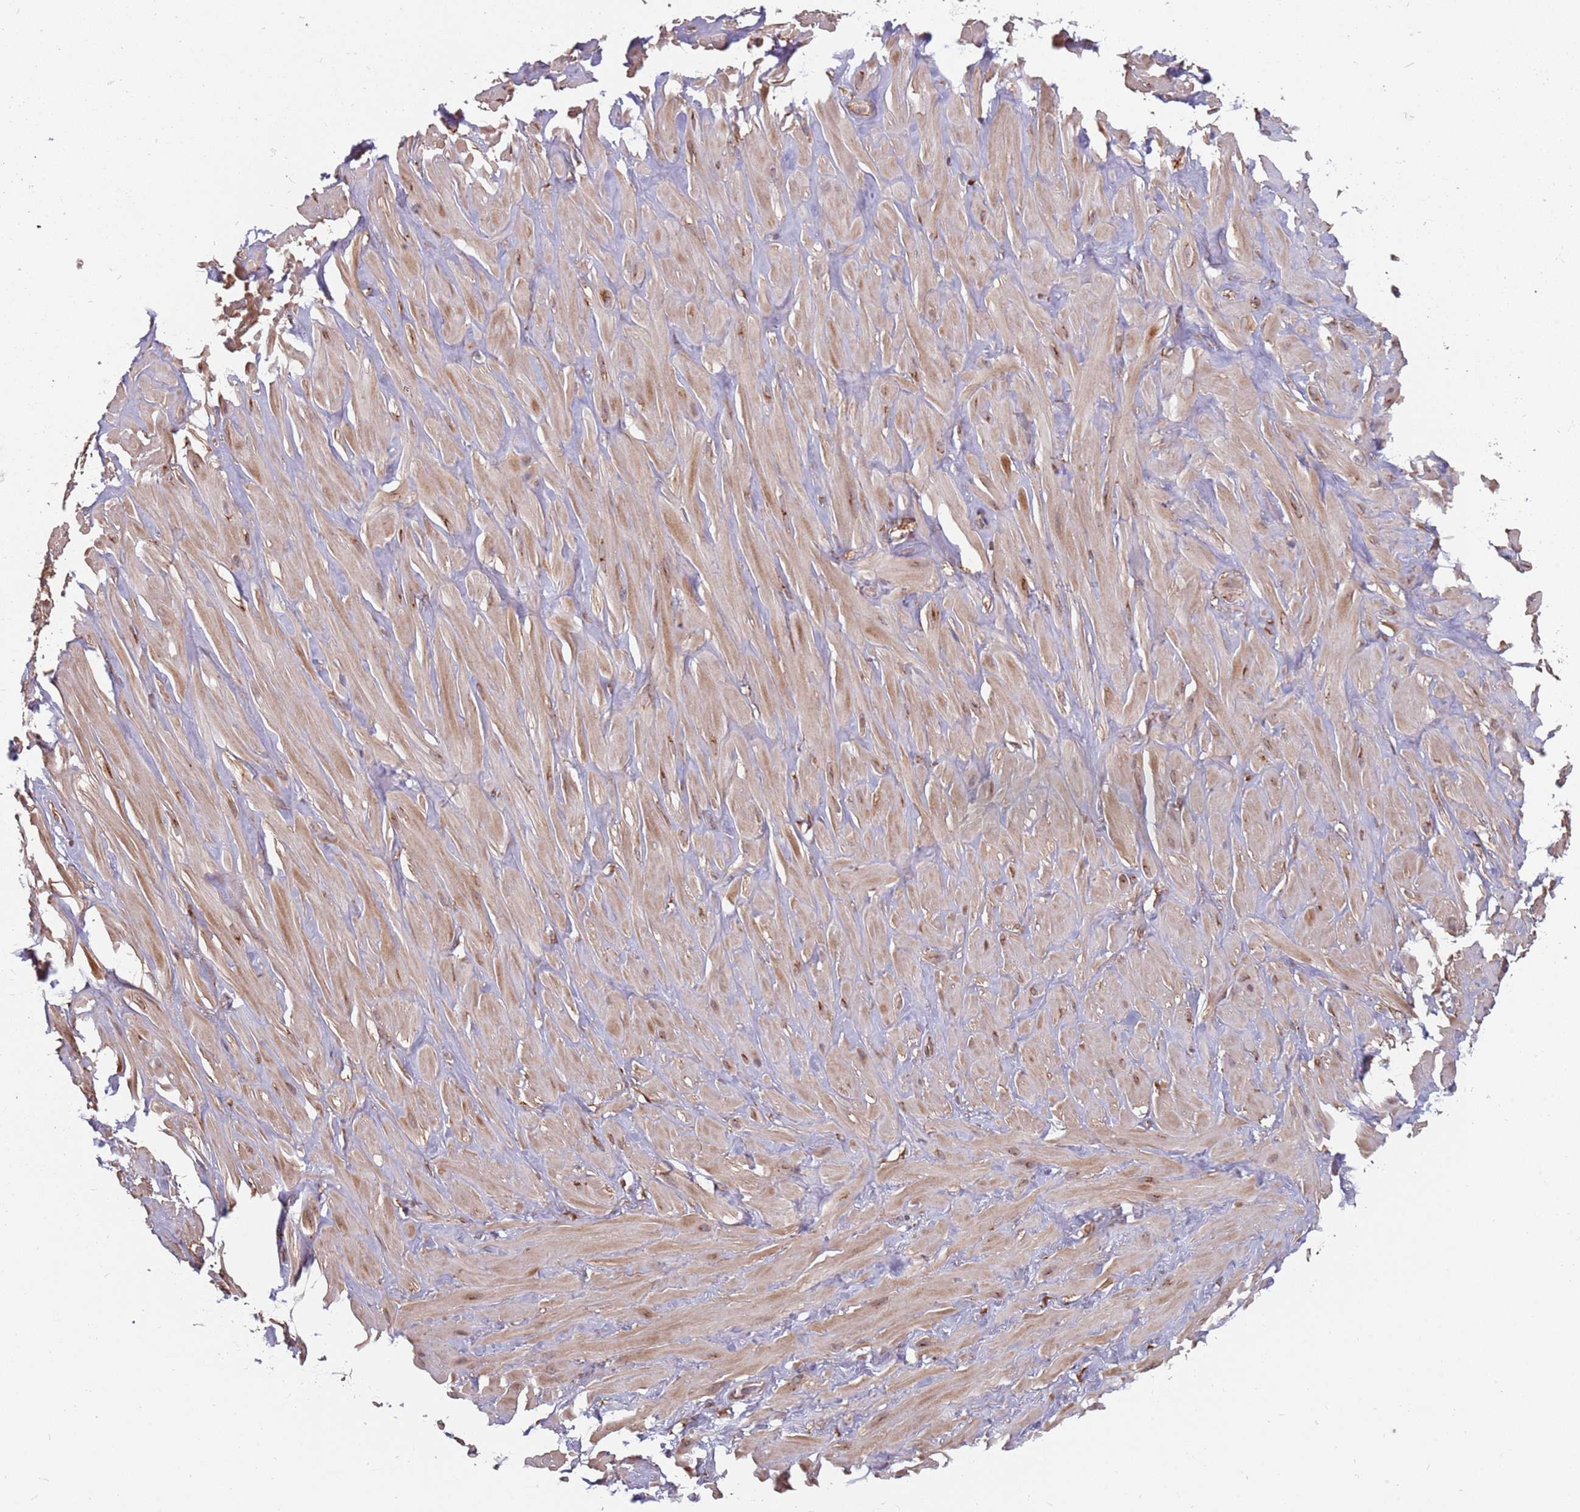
{"staining": {"intensity": "moderate", "quantity": "25%-75%", "location": "cytoplasmic/membranous"}, "tissue": "adipose tissue", "cell_type": "Adipocytes", "image_type": "normal", "snomed": [{"axis": "morphology", "description": "Normal tissue, NOS"}, {"axis": "topography", "description": "Soft tissue"}, {"axis": "topography", "description": "Adipose tissue"}, {"axis": "topography", "description": "Vascular tissue"}, {"axis": "topography", "description": "Peripheral nerve tissue"}], "caption": "High-magnification brightfield microscopy of normal adipose tissue stained with DAB (brown) and counterstained with hematoxylin (blue). adipocytes exhibit moderate cytoplasmic/membranous expression is identified in about25%-75% of cells.", "gene": "COG4", "patient": {"sex": "male", "age": 46}}